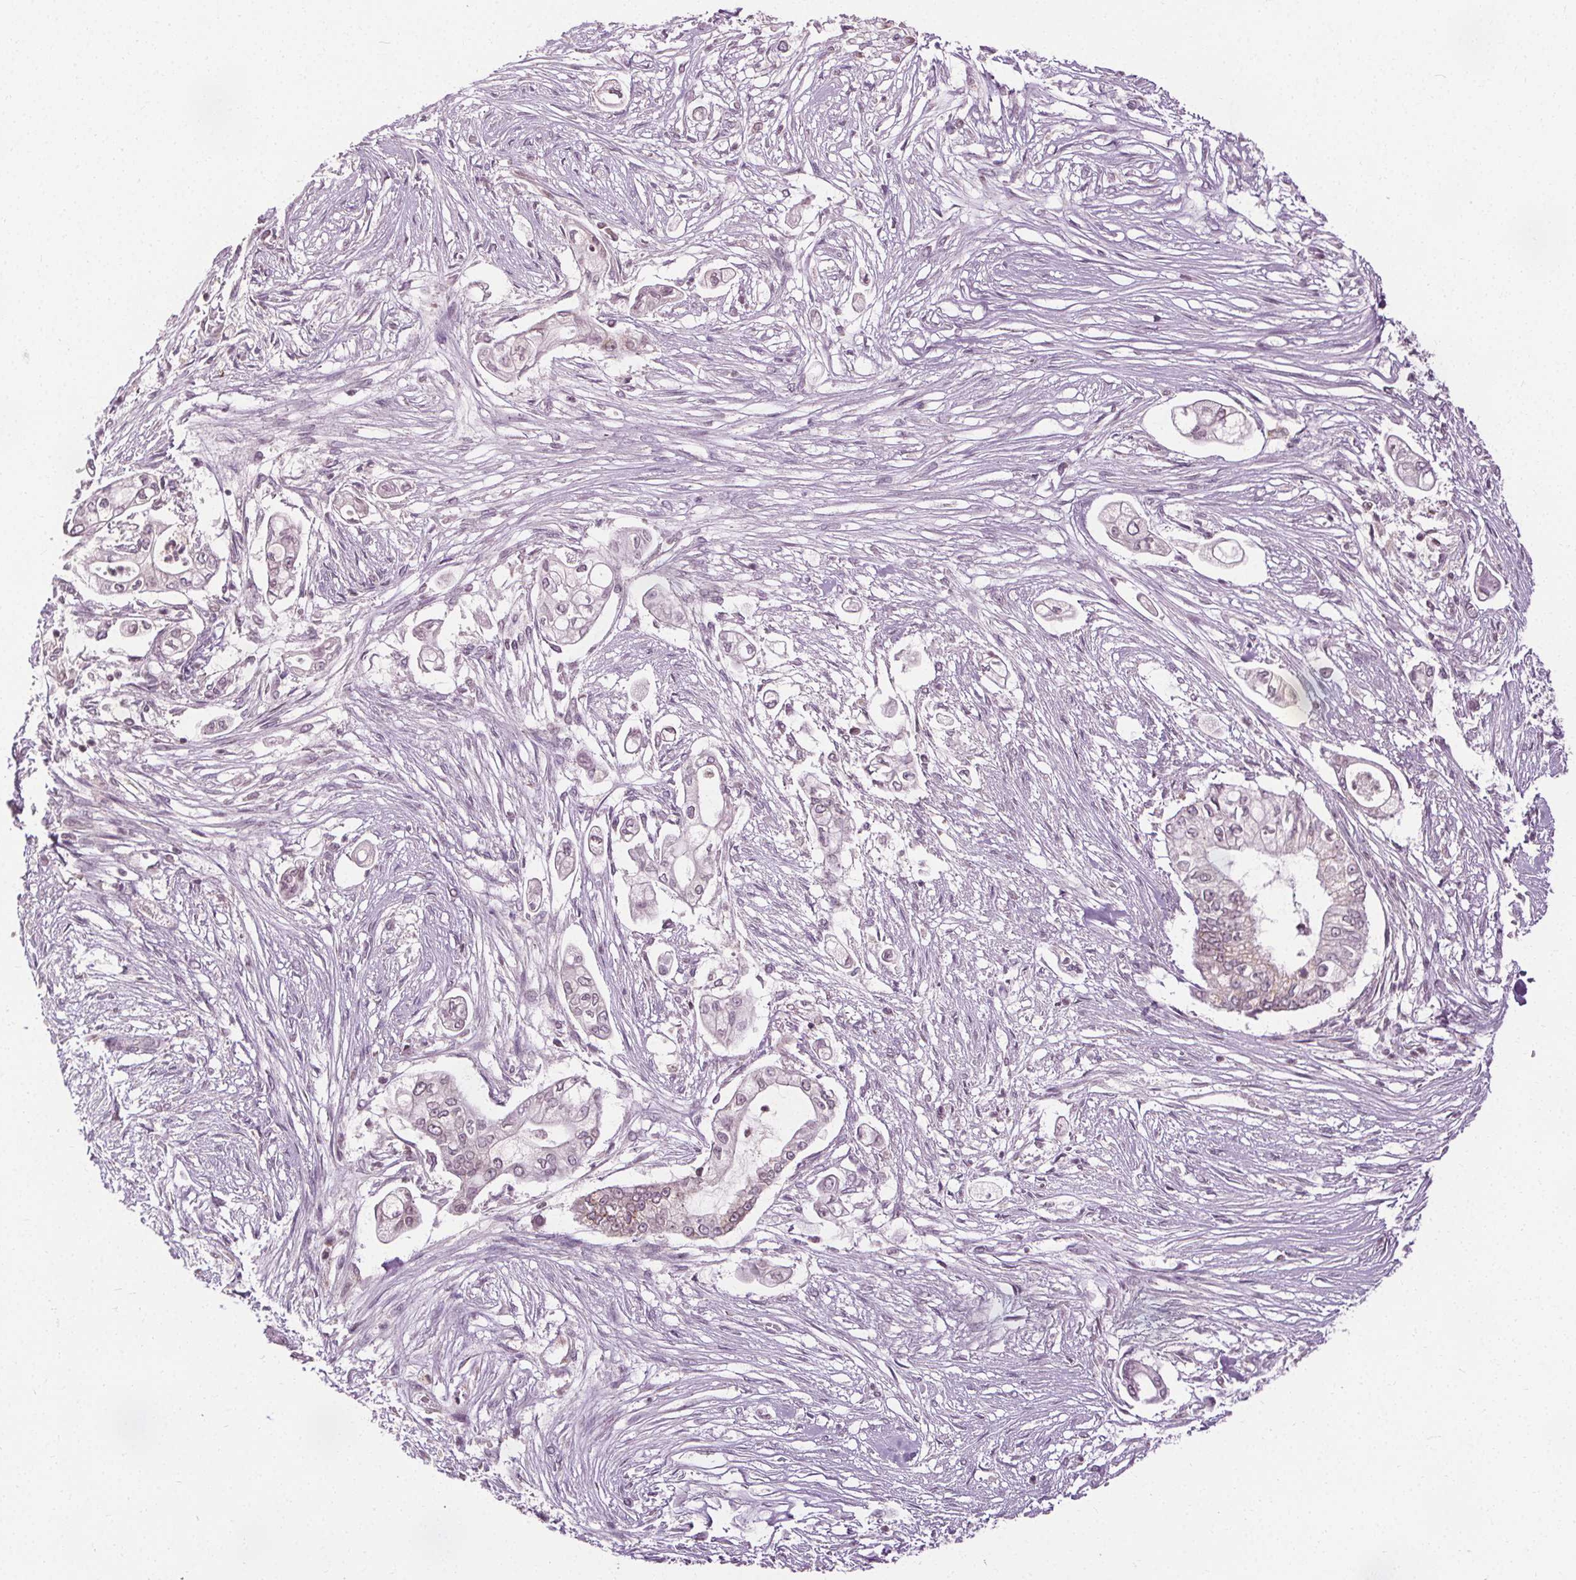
{"staining": {"intensity": "weak", "quantity": "25%-75%", "location": "nuclear"}, "tissue": "pancreatic cancer", "cell_type": "Tumor cells", "image_type": "cancer", "snomed": [{"axis": "morphology", "description": "Adenocarcinoma, NOS"}, {"axis": "topography", "description": "Pancreas"}], "caption": "Adenocarcinoma (pancreatic) stained with a brown dye exhibits weak nuclear positive expression in about 25%-75% of tumor cells.", "gene": "LFNG", "patient": {"sex": "female", "age": 69}}